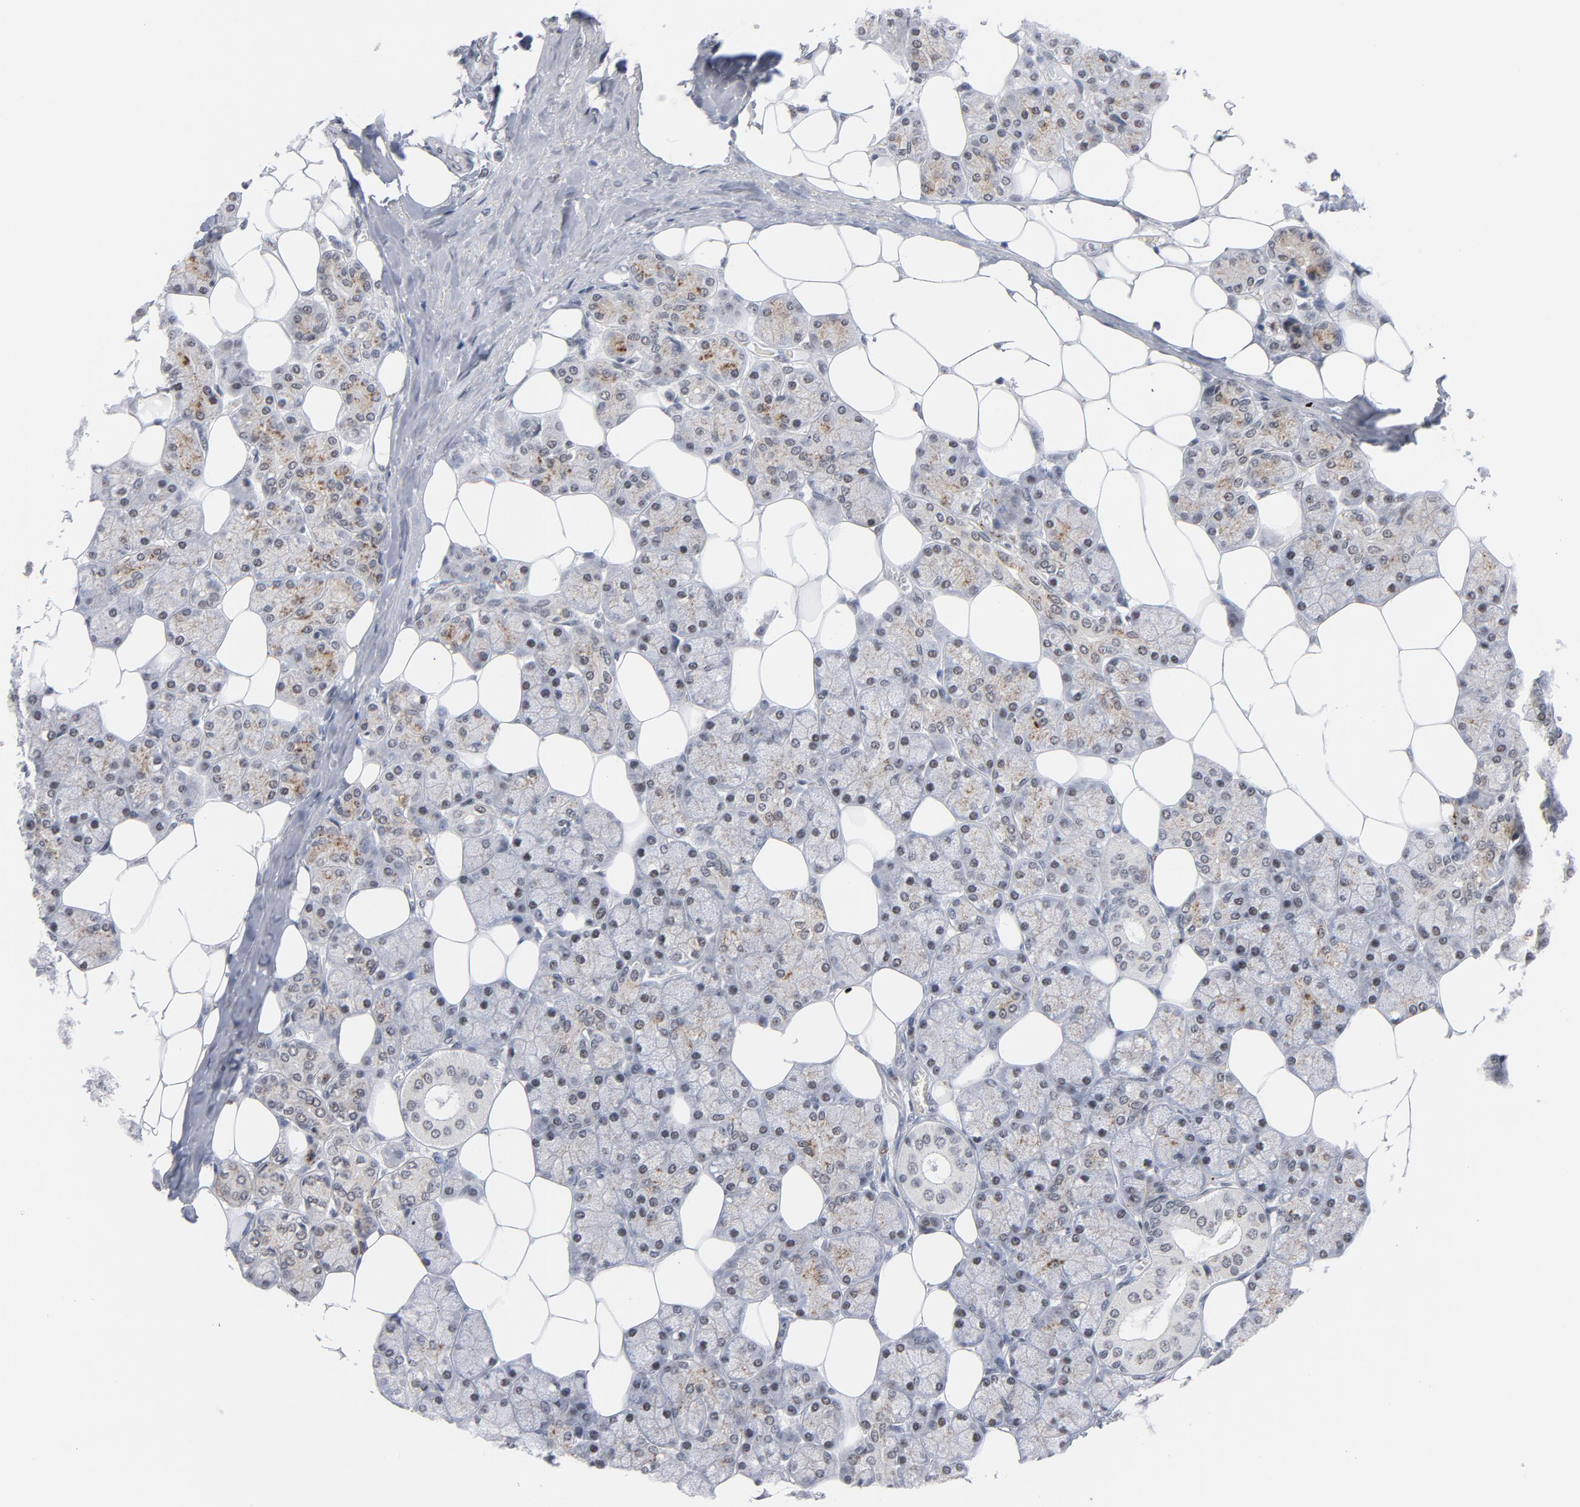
{"staining": {"intensity": "moderate", "quantity": "25%-75%", "location": "cytoplasmic/membranous"}, "tissue": "head and neck cancer", "cell_type": "Tumor cells", "image_type": "cancer", "snomed": [{"axis": "morphology", "description": "Normal tissue, NOS"}, {"axis": "morphology", "description": "Adenocarcinoma, NOS"}, {"axis": "topography", "description": "Salivary gland"}, {"axis": "topography", "description": "Head-Neck"}], "caption": "Moderate cytoplasmic/membranous positivity is appreciated in approximately 25%-75% of tumor cells in head and neck adenocarcinoma.", "gene": "BAP1", "patient": {"sex": "male", "age": 80}}